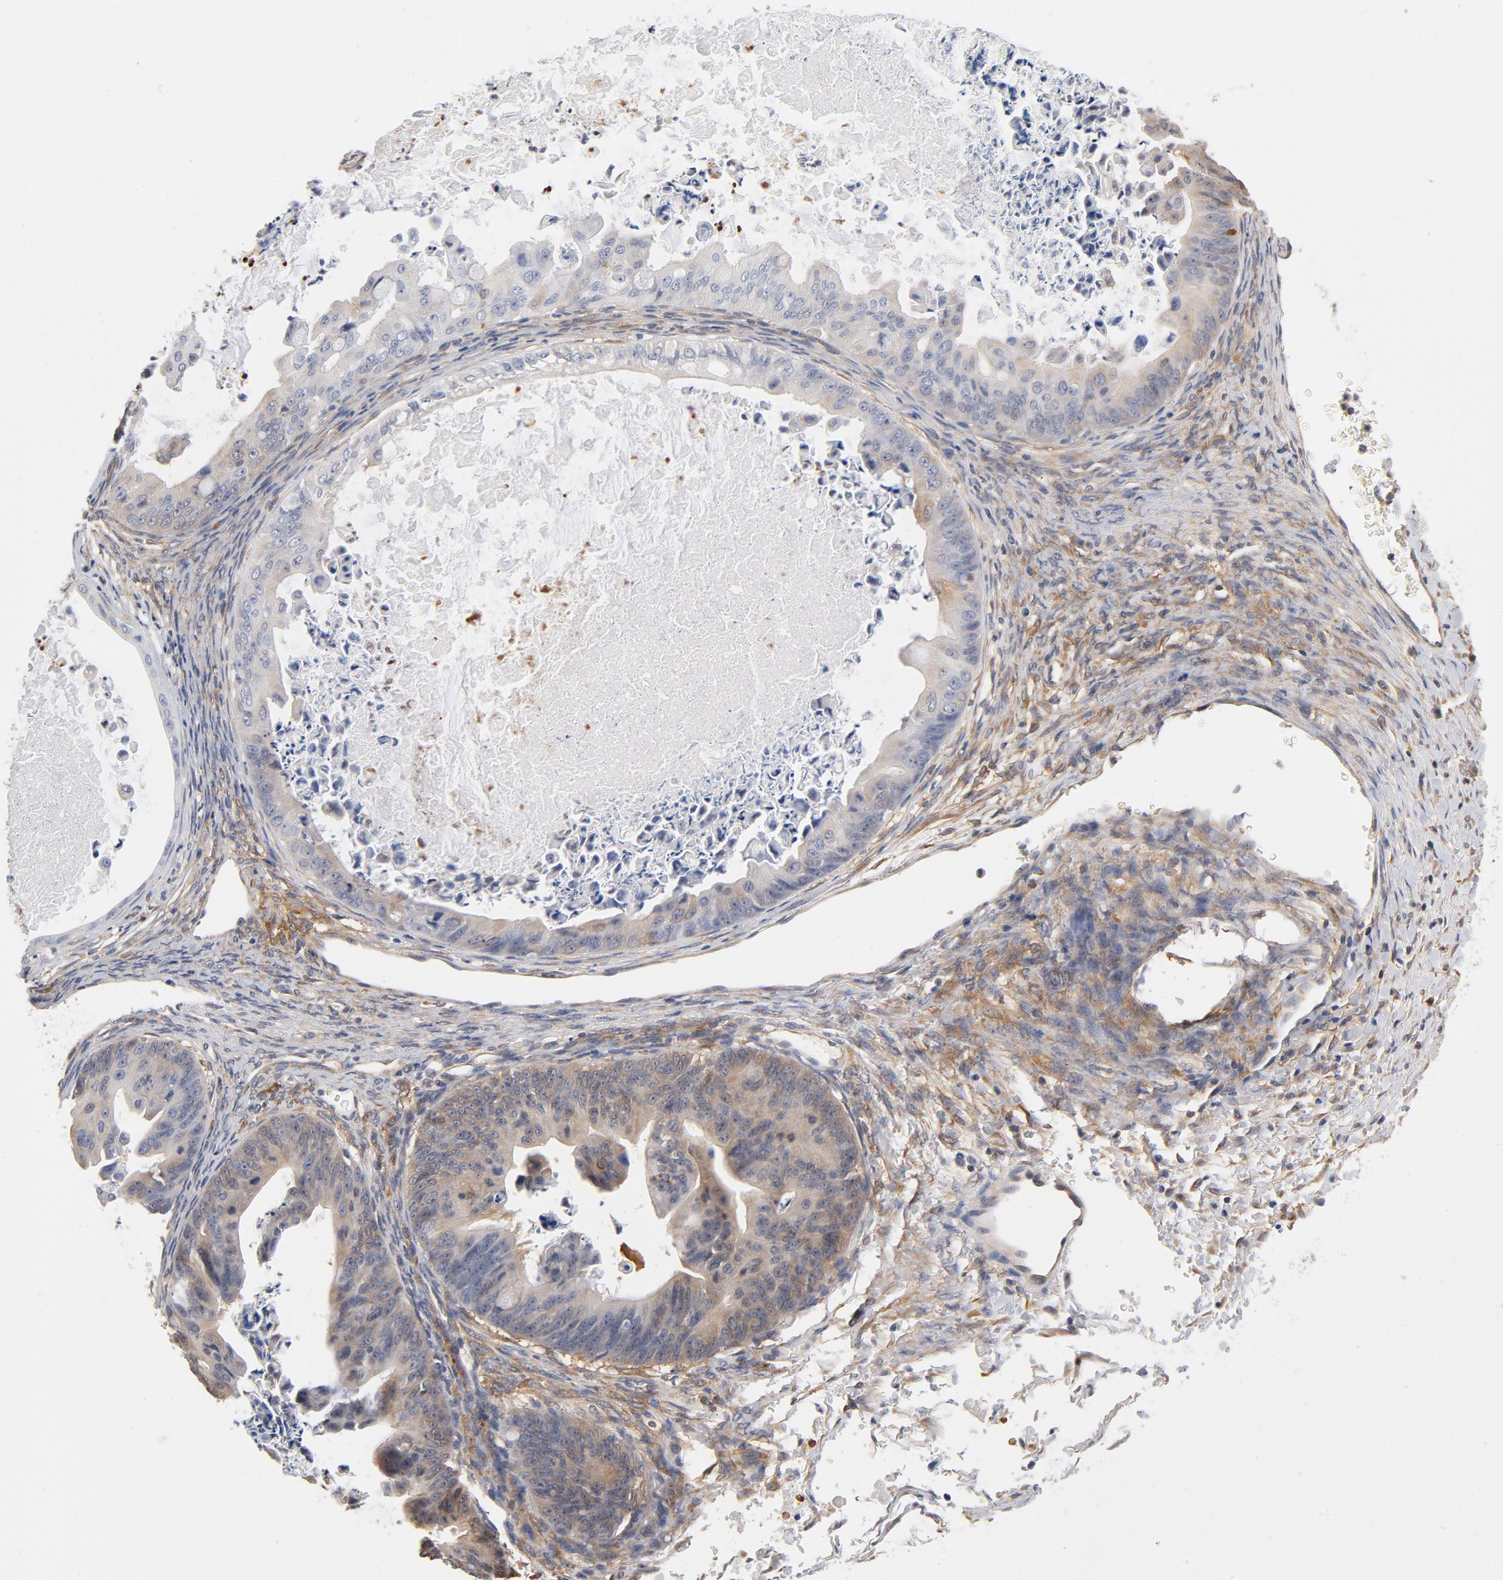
{"staining": {"intensity": "weak", "quantity": "<25%", "location": "cytoplasmic/membranous"}, "tissue": "ovarian cancer", "cell_type": "Tumor cells", "image_type": "cancer", "snomed": [{"axis": "morphology", "description": "Cystadenocarcinoma, mucinous, NOS"}, {"axis": "topography", "description": "Ovary"}], "caption": "IHC histopathology image of neoplastic tissue: ovarian cancer stained with DAB exhibits no significant protein staining in tumor cells.", "gene": "ASMTL", "patient": {"sex": "female", "age": 37}}